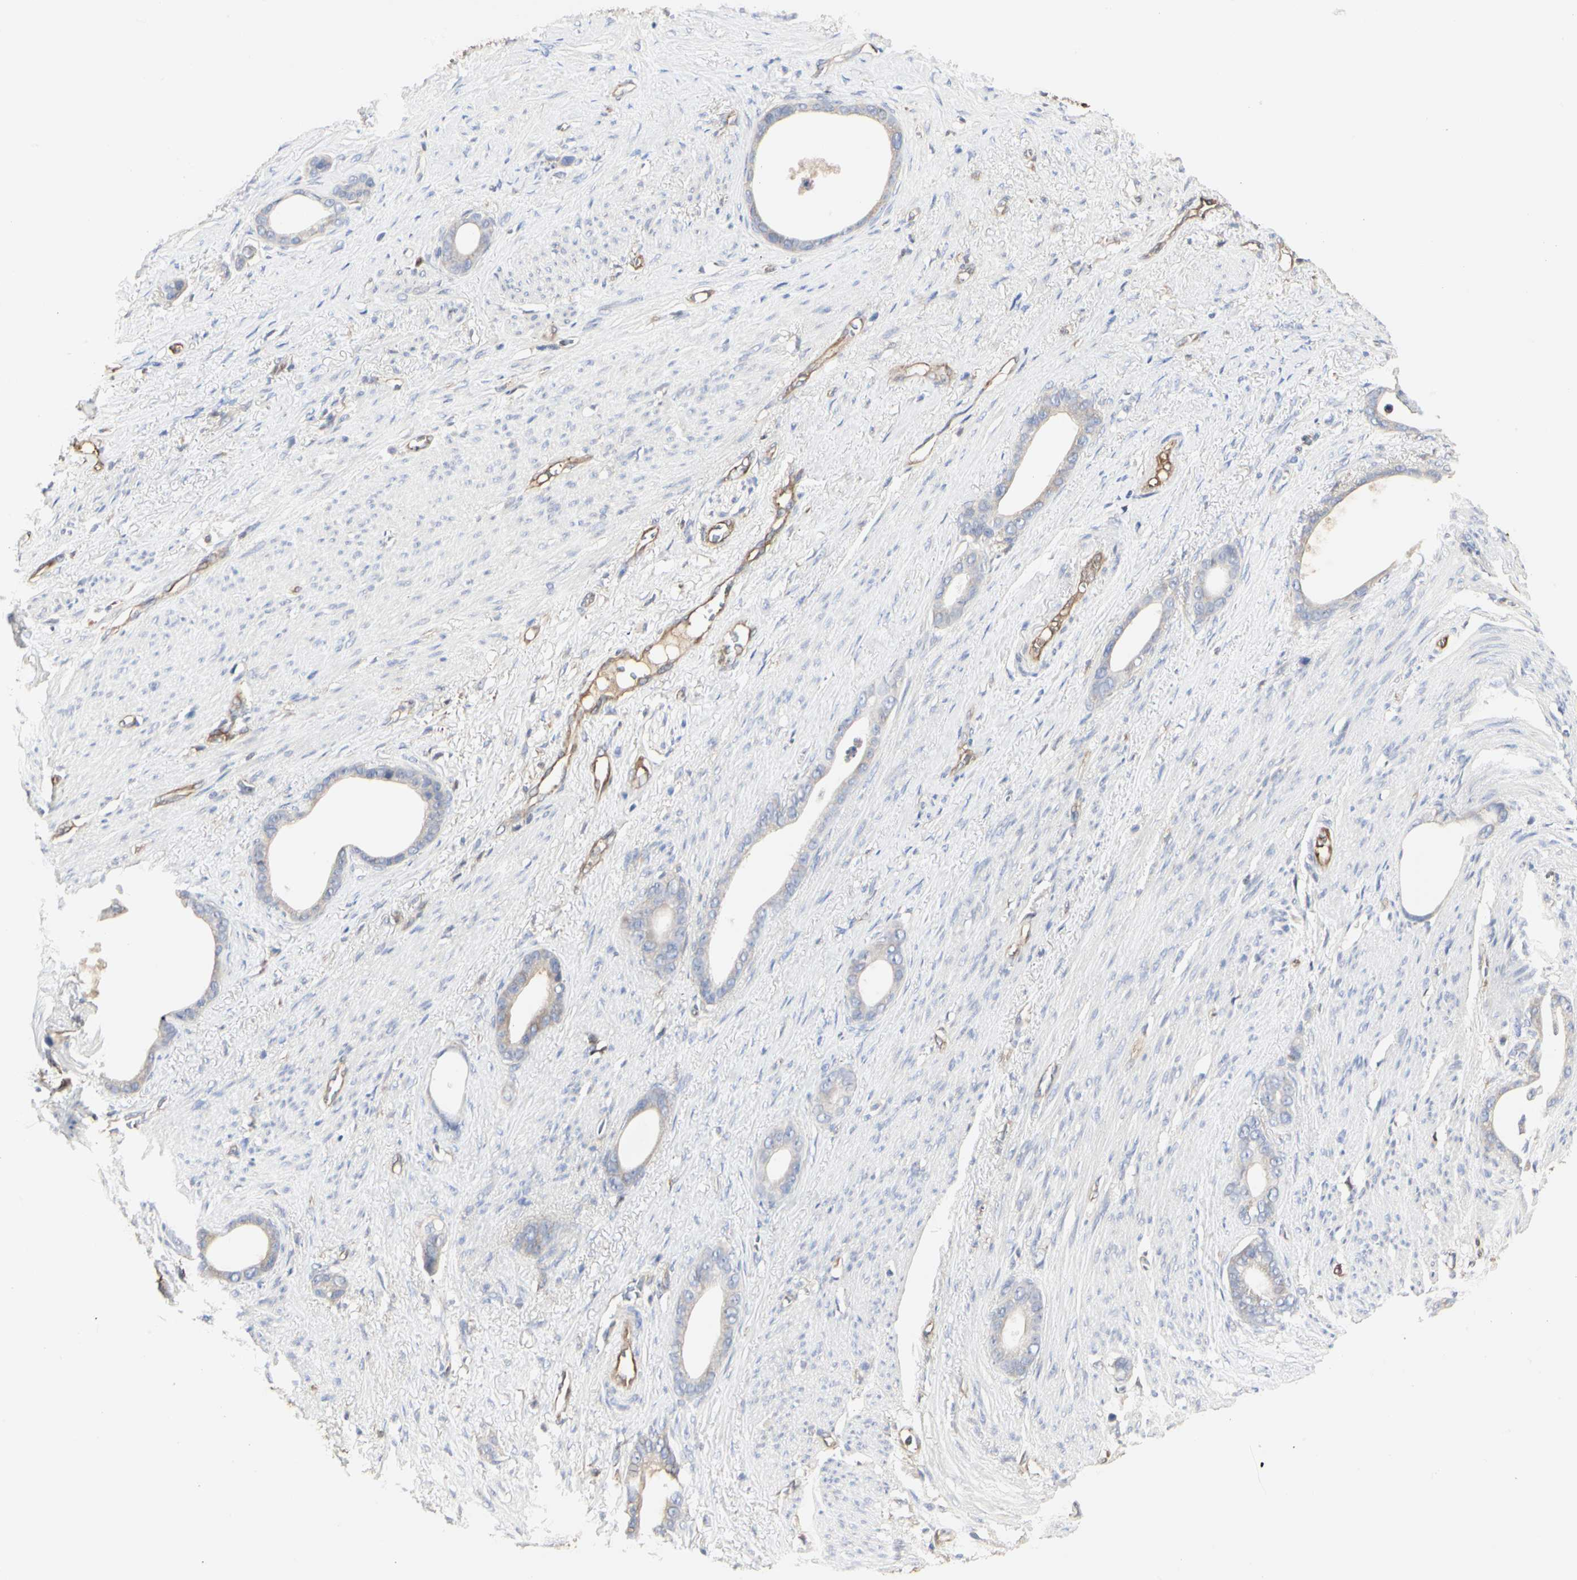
{"staining": {"intensity": "weak", "quantity": "25%-75%", "location": "cytoplasmic/membranous"}, "tissue": "stomach cancer", "cell_type": "Tumor cells", "image_type": "cancer", "snomed": [{"axis": "morphology", "description": "Adenocarcinoma, NOS"}, {"axis": "topography", "description": "Stomach"}], "caption": "Protein expression analysis of human stomach cancer (adenocarcinoma) reveals weak cytoplasmic/membranous expression in about 25%-75% of tumor cells. The staining was performed using DAB (3,3'-diaminobenzidine), with brown indicating positive protein expression. Nuclei are stained blue with hematoxylin.", "gene": "C3orf52", "patient": {"sex": "female", "age": 75}}